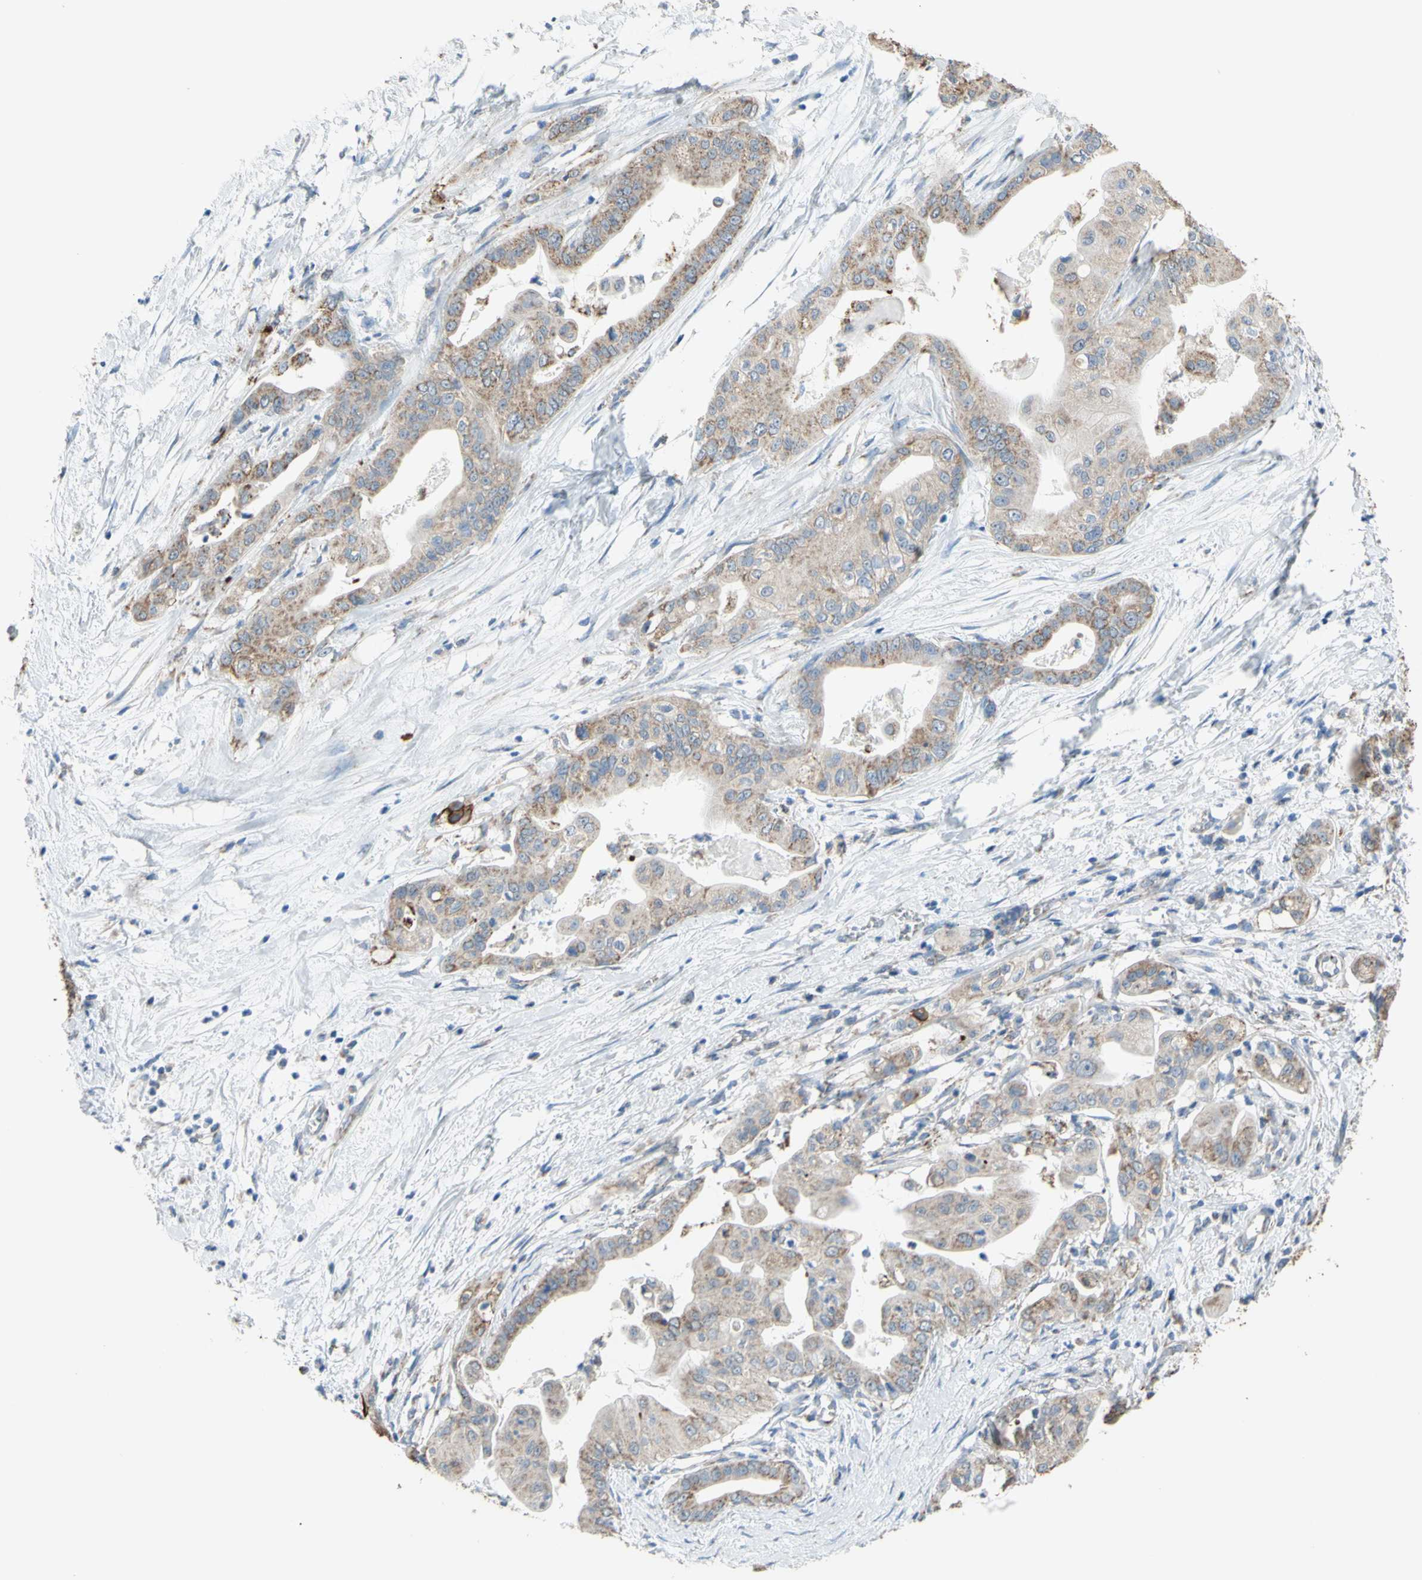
{"staining": {"intensity": "weak", "quantity": ">75%", "location": "cytoplasmic/membranous"}, "tissue": "pancreatic cancer", "cell_type": "Tumor cells", "image_type": "cancer", "snomed": [{"axis": "morphology", "description": "Adenocarcinoma, NOS"}, {"axis": "topography", "description": "Pancreas"}], "caption": "A high-resolution image shows immunohistochemistry (IHC) staining of pancreatic cancer (adenocarcinoma), which reveals weak cytoplasmic/membranous positivity in about >75% of tumor cells.", "gene": "CMKLR2", "patient": {"sex": "female", "age": 75}}